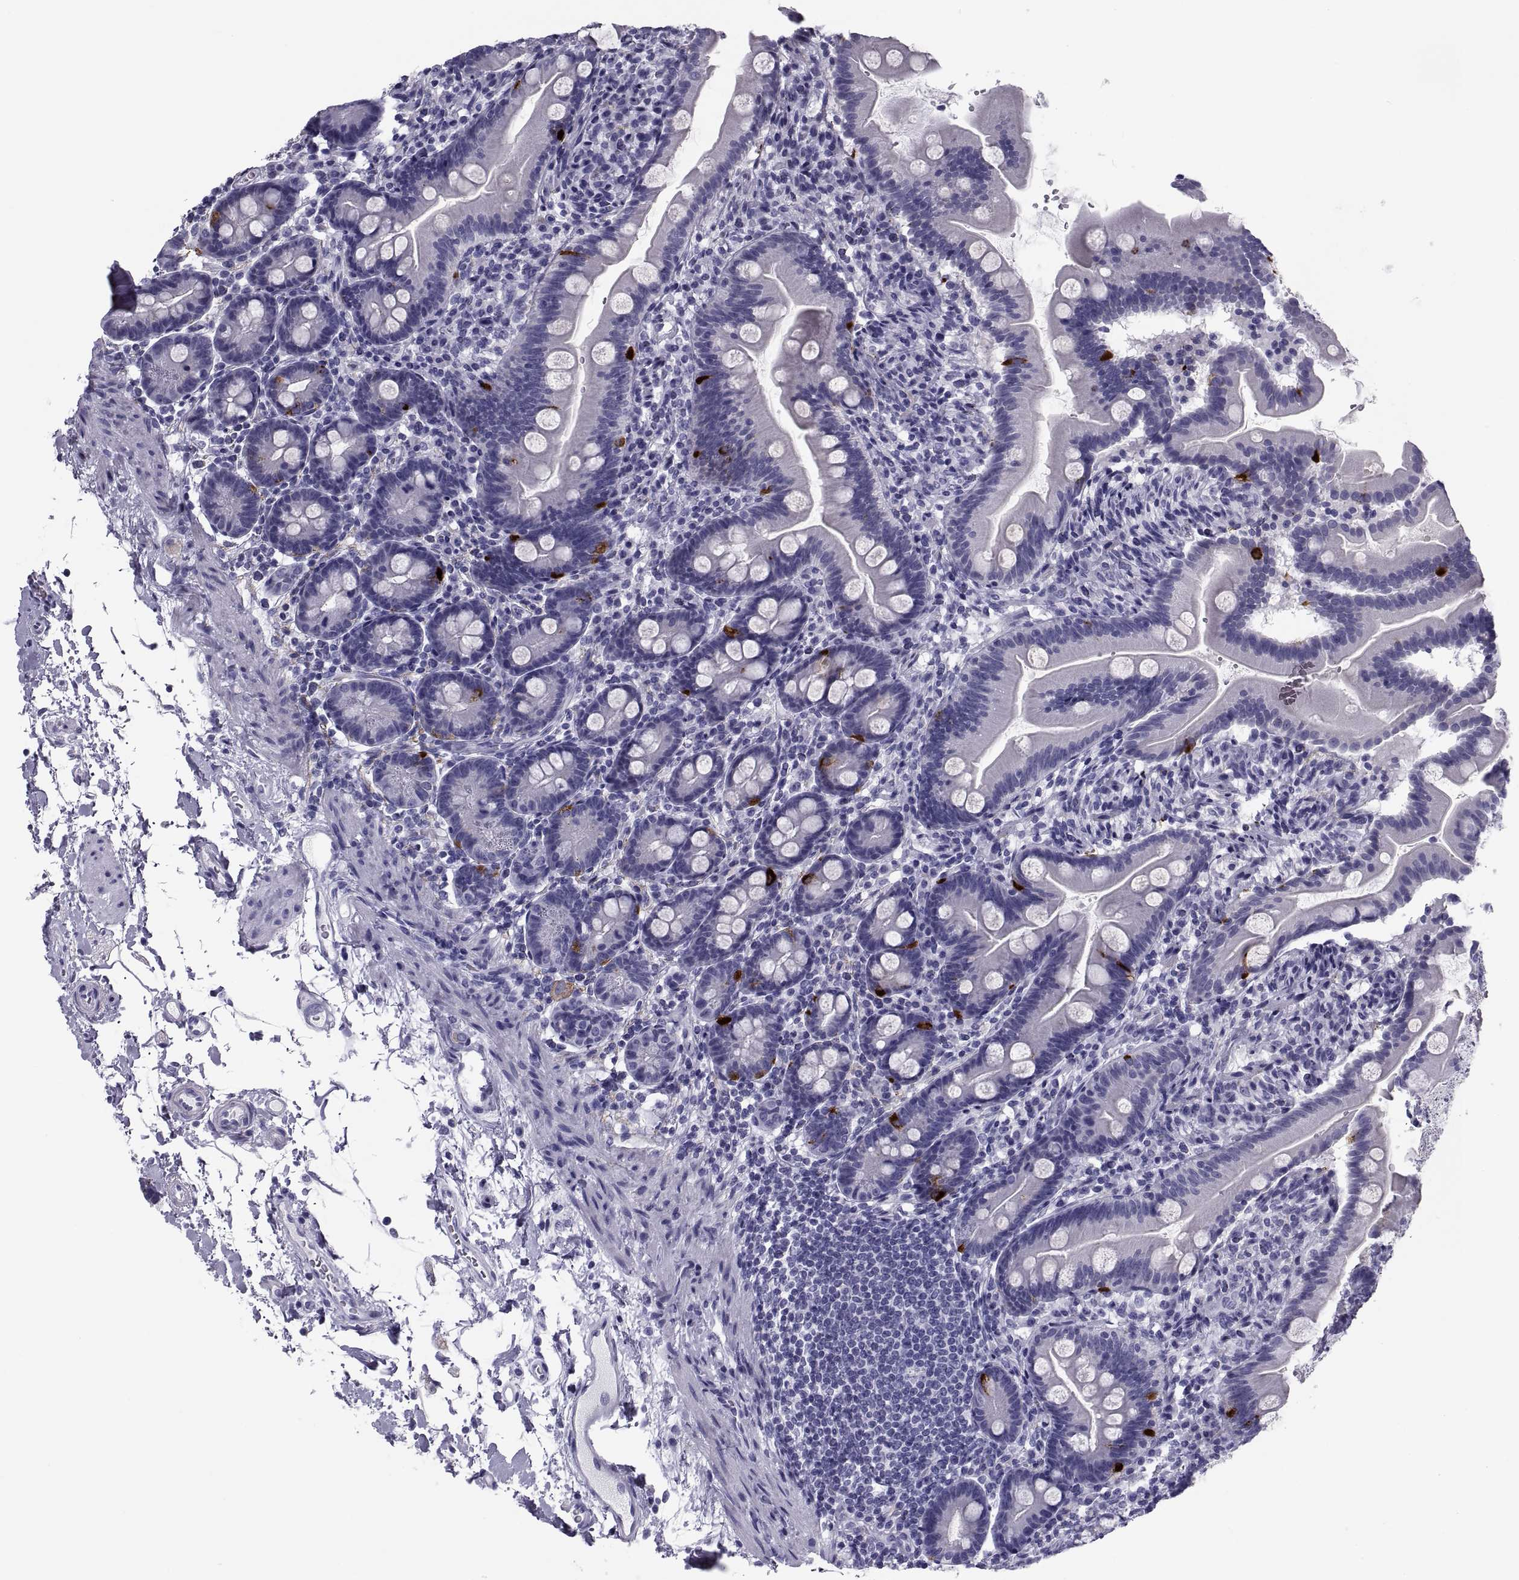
{"staining": {"intensity": "strong", "quantity": "<25%", "location": "cytoplasmic/membranous"}, "tissue": "small intestine", "cell_type": "Glandular cells", "image_type": "normal", "snomed": [{"axis": "morphology", "description": "Normal tissue, NOS"}, {"axis": "topography", "description": "Small intestine"}], "caption": "Protein staining shows strong cytoplasmic/membranous expression in approximately <25% of glandular cells in benign small intestine.", "gene": "DEFB129", "patient": {"sex": "female", "age": 44}}